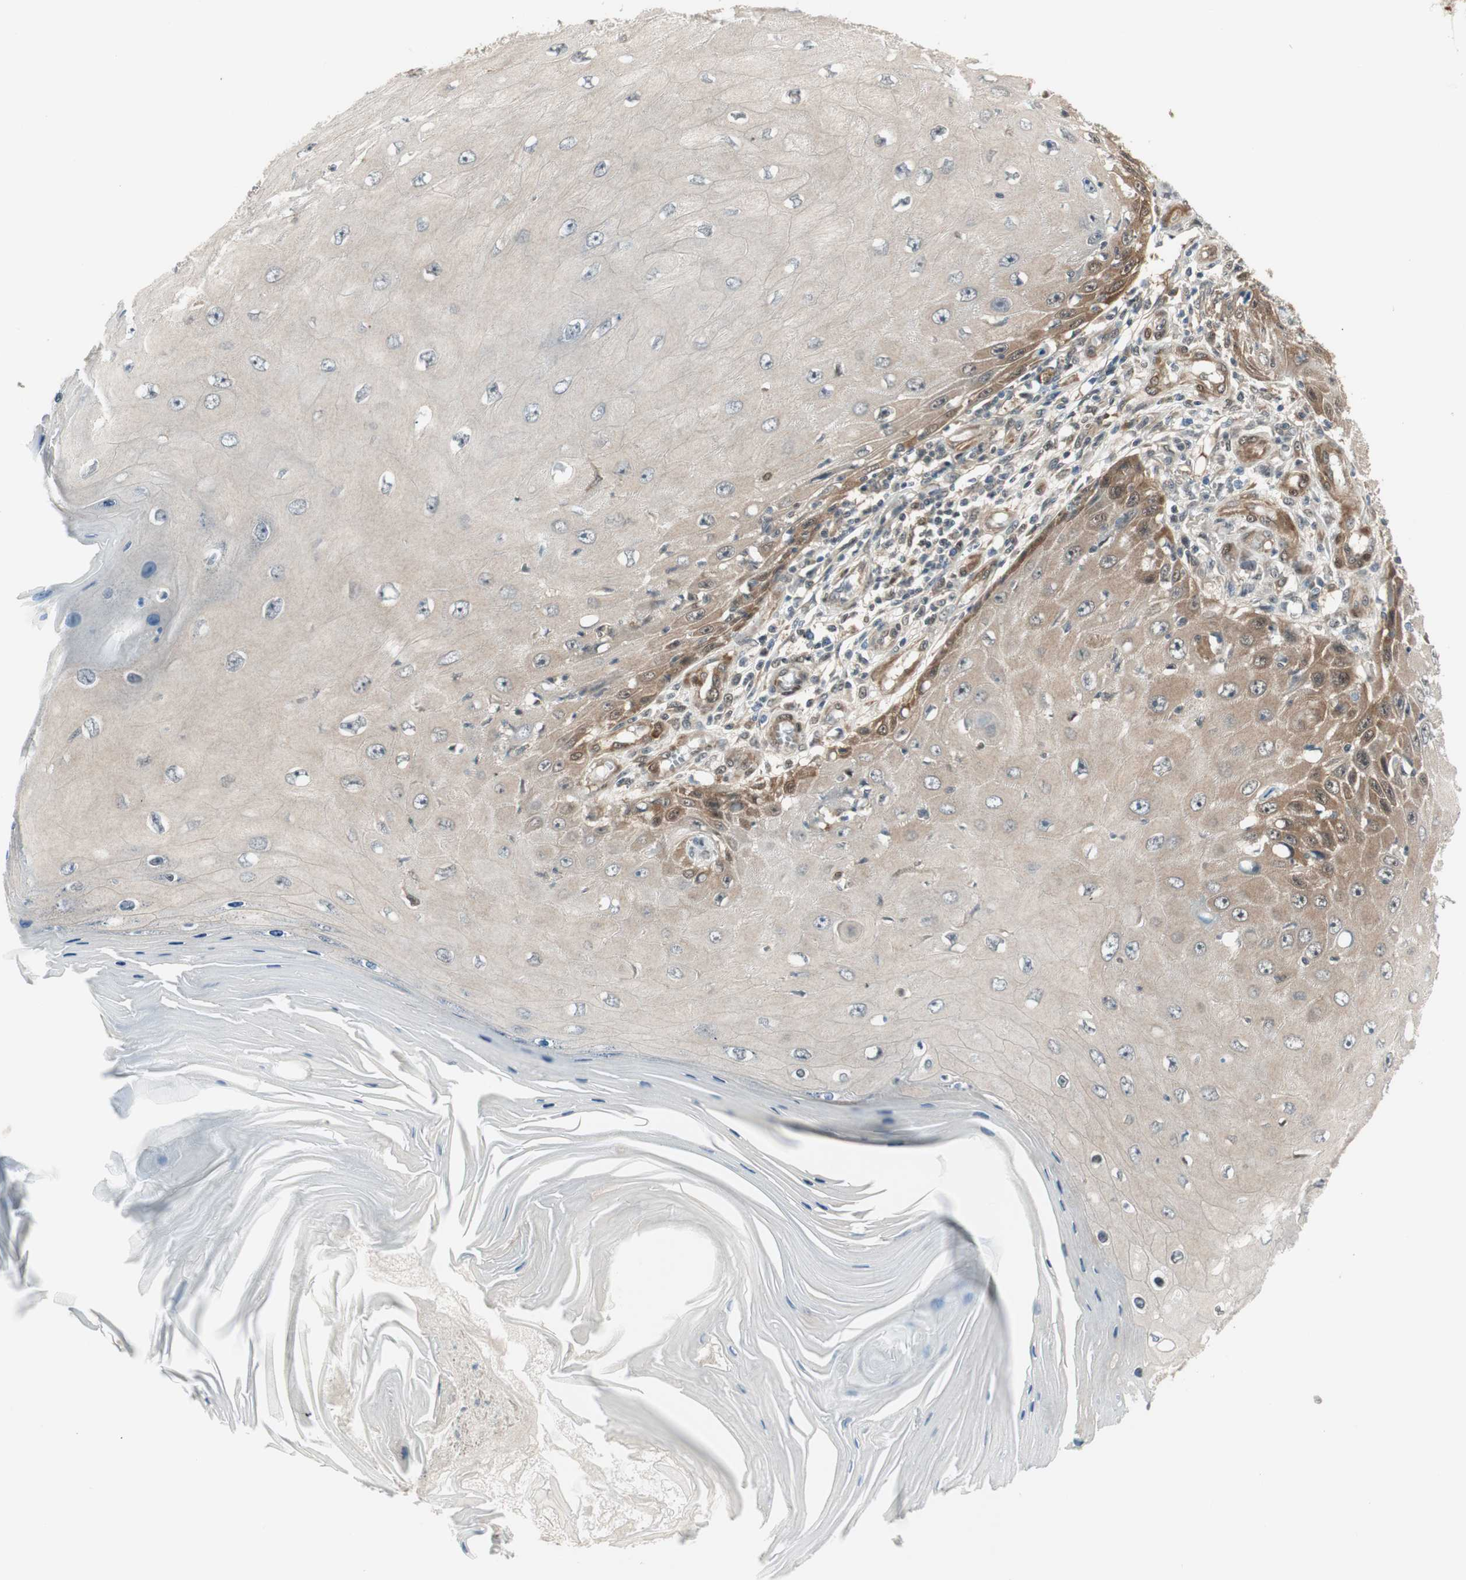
{"staining": {"intensity": "weak", "quantity": "<25%", "location": "cytoplasmic/membranous"}, "tissue": "skin cancer", "cell_type": "Tumor cells", "image_type": "cancer", "snomed": [{"axis": "morphology", "description": "Squamous cell carcinoma, NOS"}, {"axis": "topography", "description": "Skin"}], "caption": "Human squamous cell carcinoma (skin) stained for a protein using immunohistochemistry exhibits no expression in tumor cells.", "gene": "IPO5", "patient": {"sex": "female", "age": 73}}